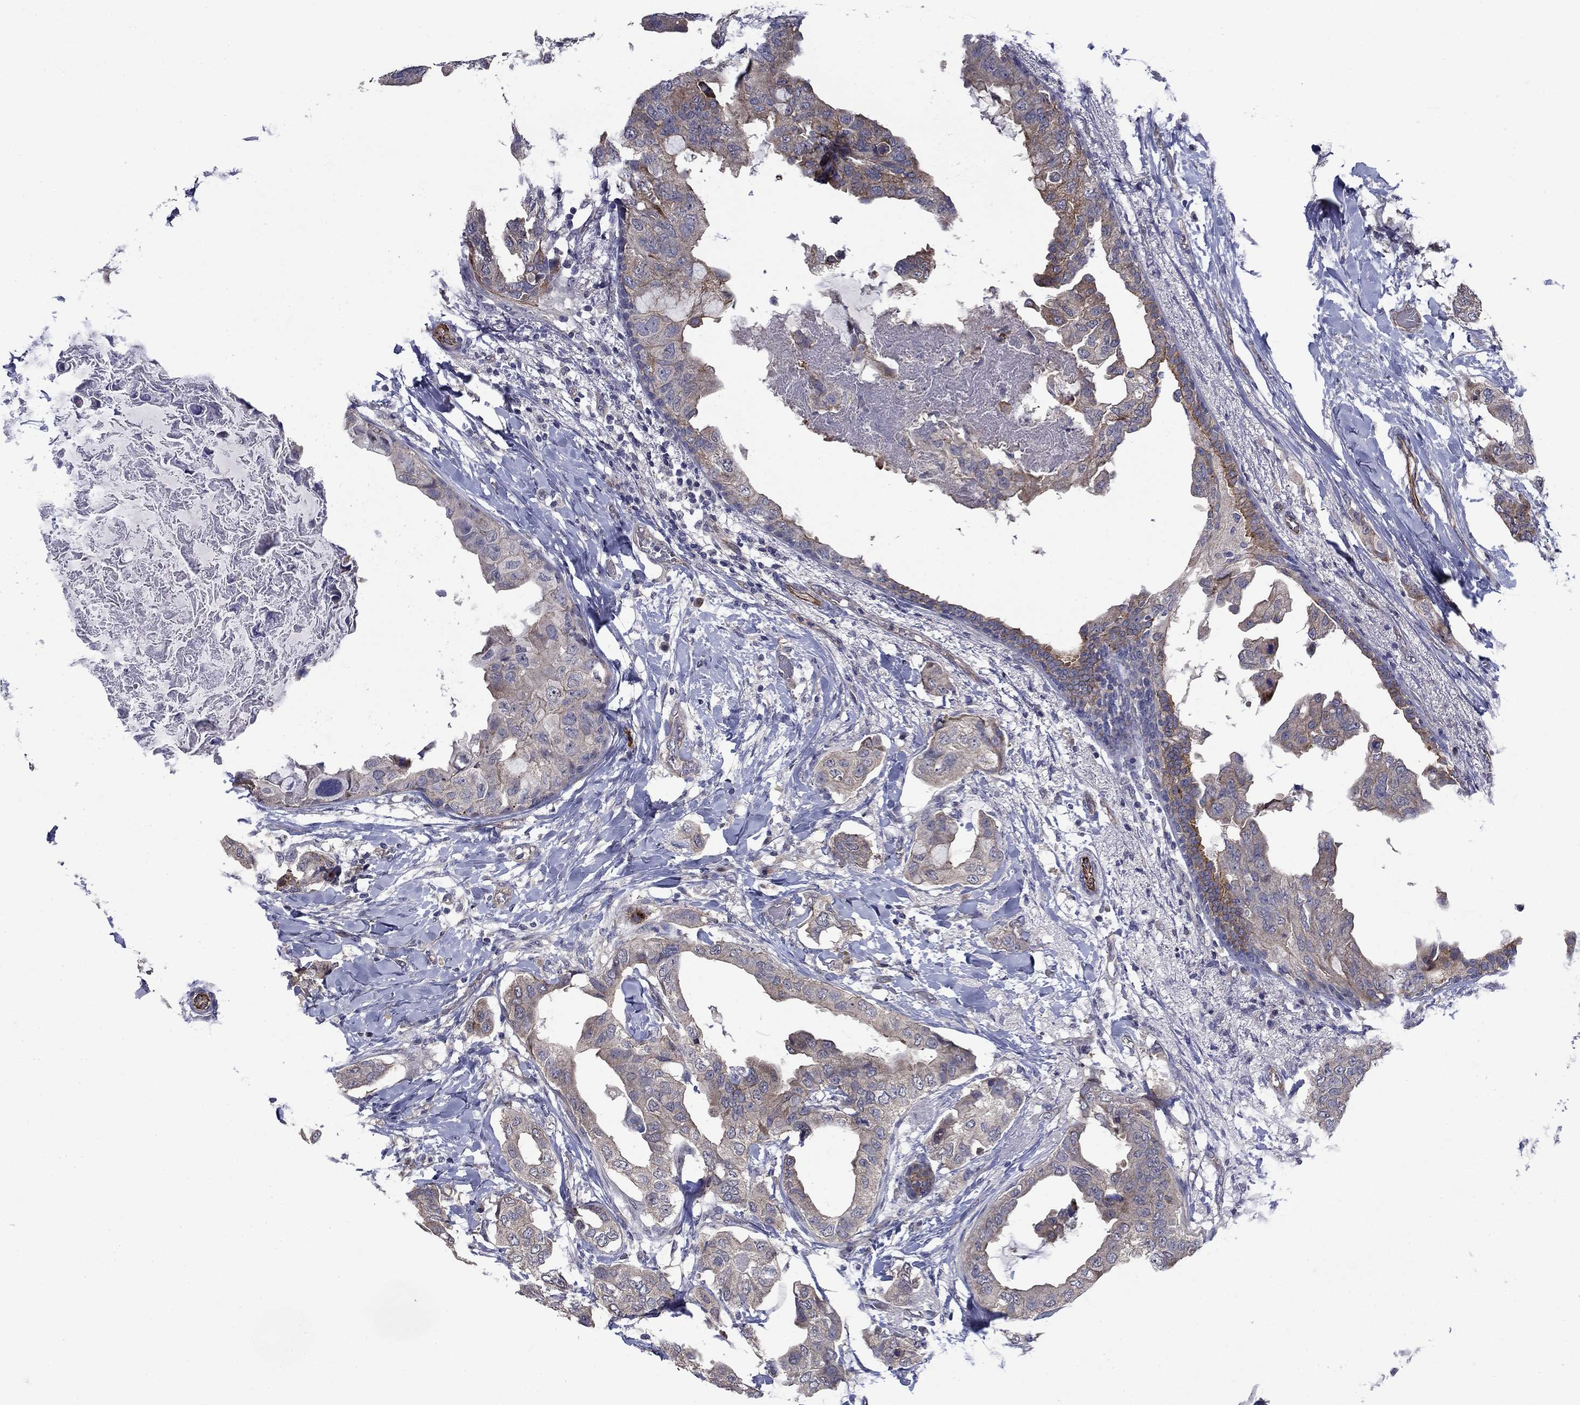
{"staining": {"intensity": "moderate", "quantity": "<25%", "location": "cytoplasmic/membranous"}, "tissue": "breast cancer", "cell_type": "Tumor cells", "image_type": "cancer", "snomed": [{"axis": "morphology", "description": "Normal tissue, NOS"}, {"axis": "morphology", "description": "Duct carcinoma"}, {"axis": "topography", "description": "Breast"}], "caption": "High-magnification brightfield microscopy of invasive ductal carcinoma (breast) stained with DAB (brown) and counterstained with hematoxylin (blue). tumor cells exhibit moderate cytoplasmic/membranous expression is appreciated in approximately<25% of cells.", "gene": "SLC7A1", "patient": {"sex": "female", "age": 40}}